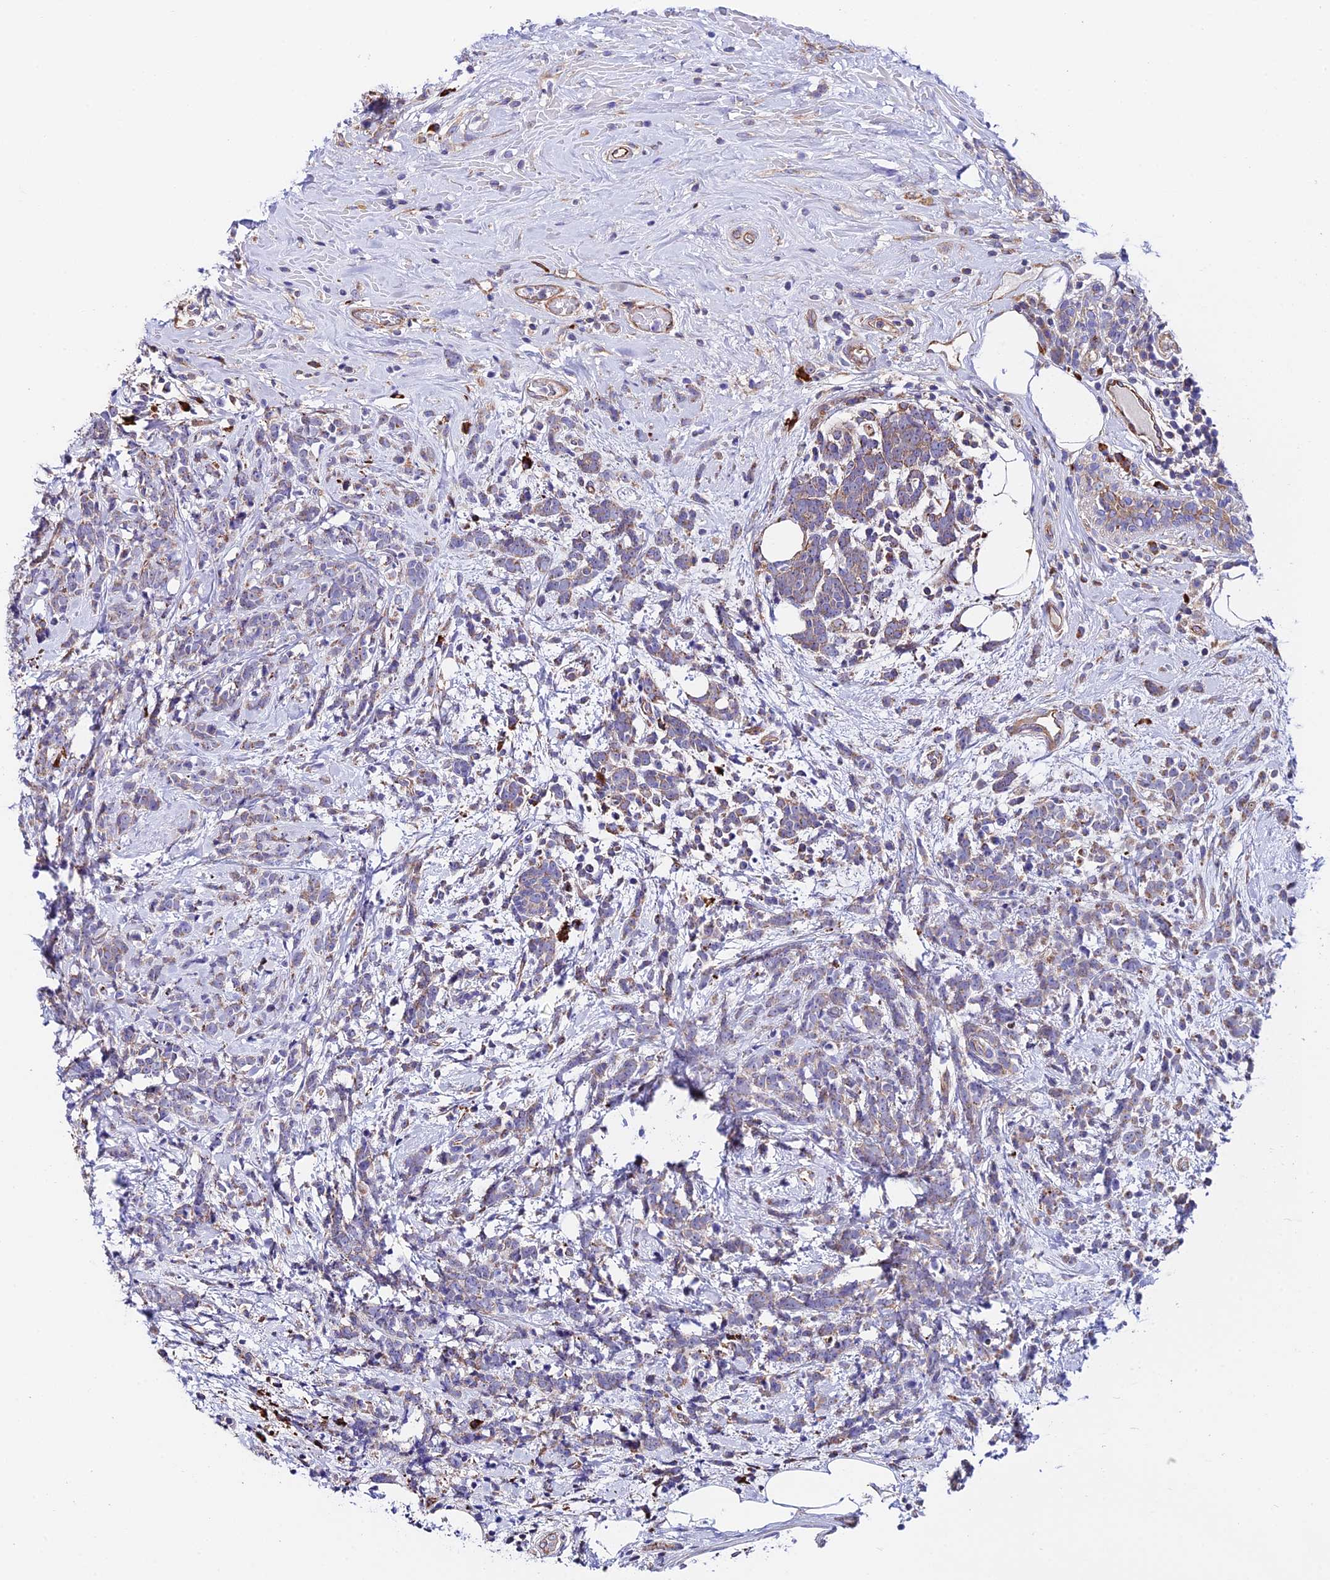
{"staining": {"intensity": "weak", "quantity": ">75%", "location": "cytoplasmic/membranous"}, "tissue": "breast cancer", "cell_type": "Tumor cells", "image_type": "cancer", "snomed": [{"axis": "morphology", "description": "Lobular carcinoma"}, {"axis": "topography", "description": "Breast"}], "caption": "Immunohistochemistry image of neoplastic tissue: breast cancer (lobular carcinoma) stained using immunohistochemistry reveals low levels of weak protein expression localized specifically in the cytoplasmic/membranous of tumor cells, appearing as a cytoplasmic/membranous brown color.", "gene": "VPS13C", "patient": {"sex": "female", "age": 58}}